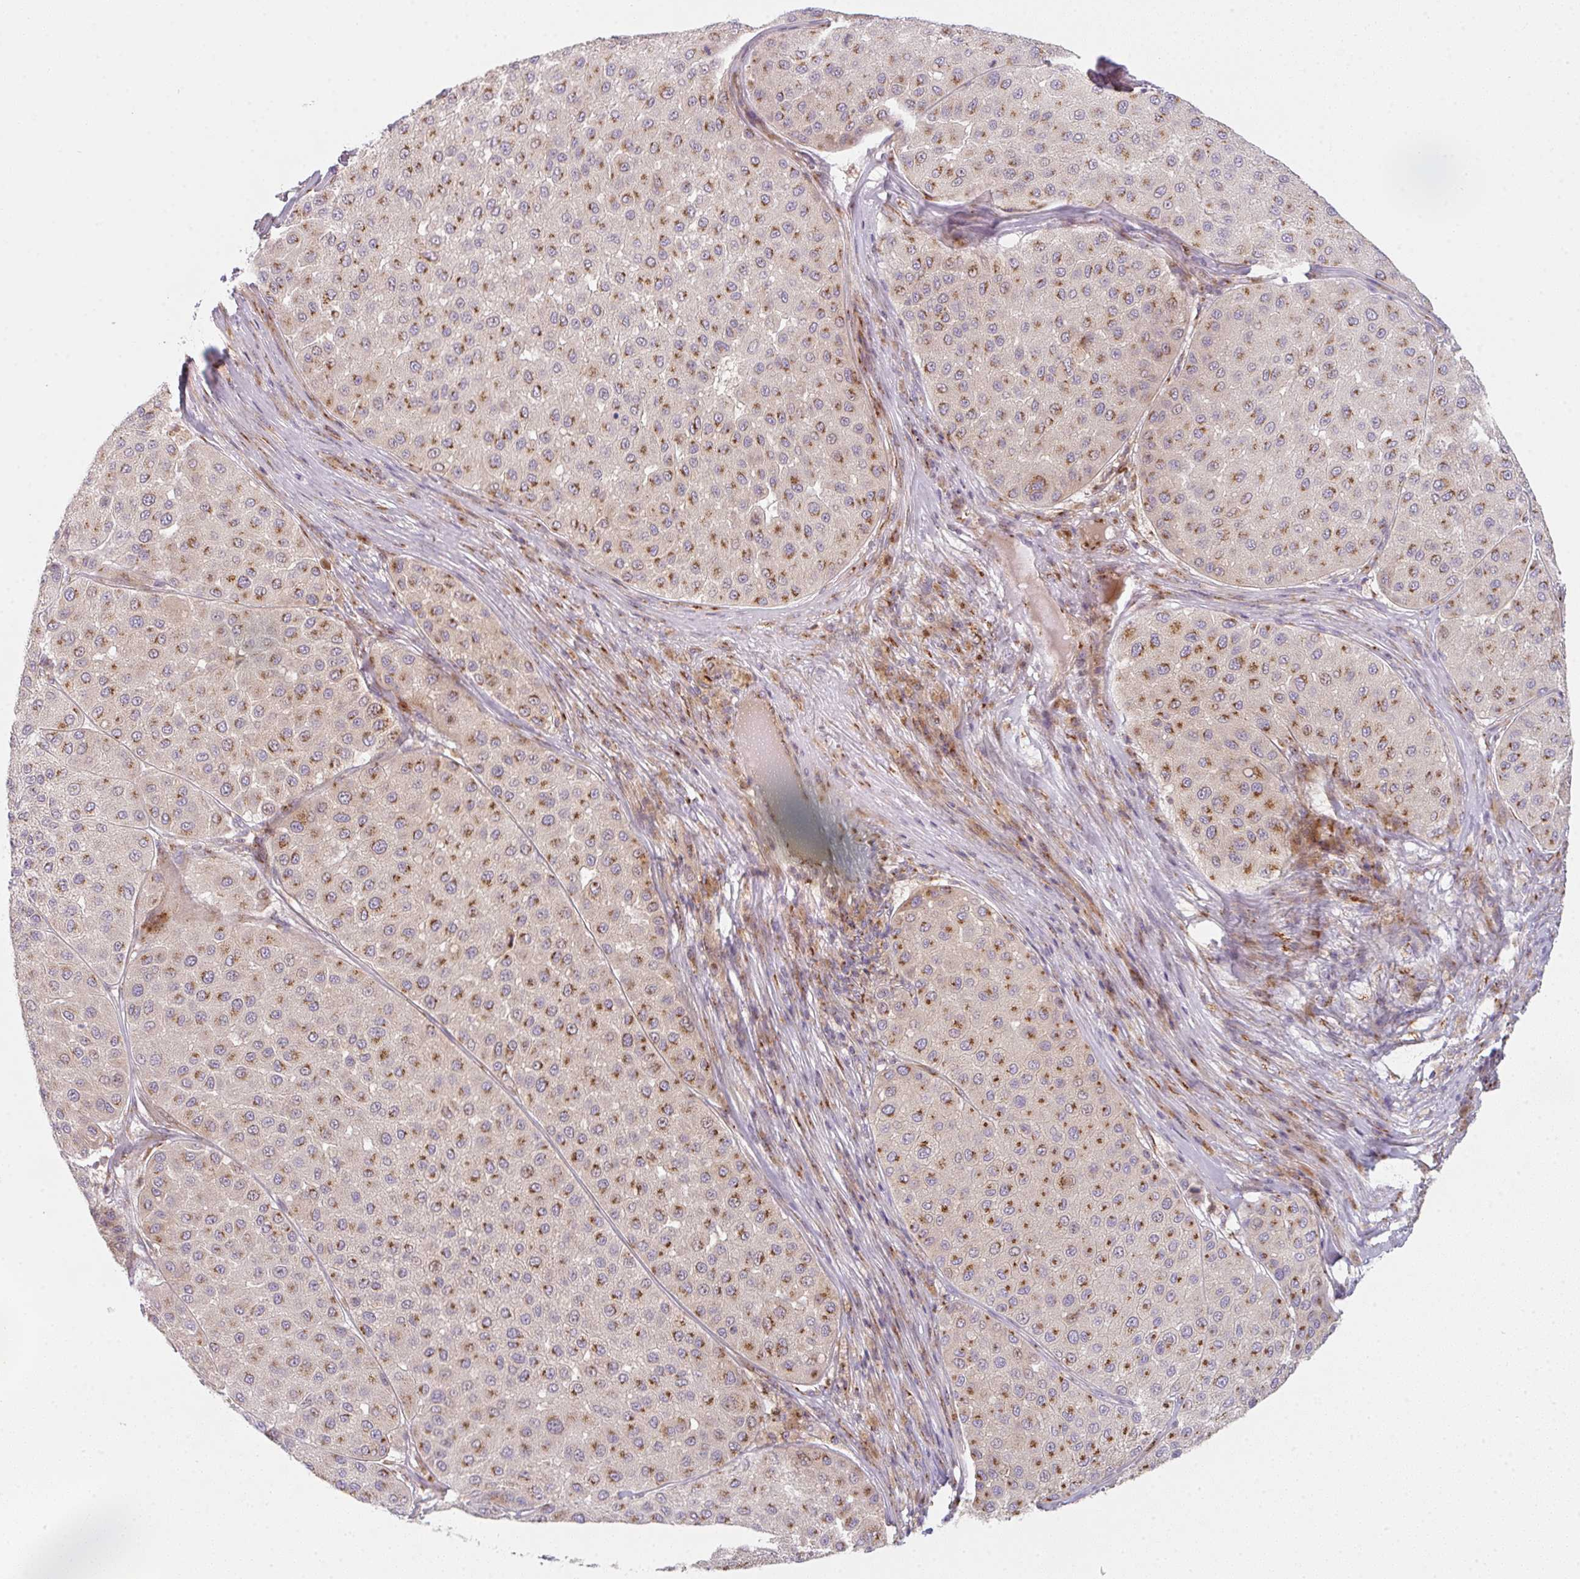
{"staining": {"intensity": "strong", "quantity": ">75%", "location": "cytoplasmic/membranous"}, "tissue": "melanoma", "cell_type": "Tumor cells", "image_type": "cancer", "snomed": [{"axis": "morphology", "description": "Malignant melanoma, Metastatic site"}, {"axis": "topography", "description": "Smooth muscle"}], "caption": "An image of human melanoma stained for a protein exhibits strong cytoplasmic/membranous brown staining in tumor cells.", "gene": "GVQW3", "patient": {"sex": "male", "age": 41}}